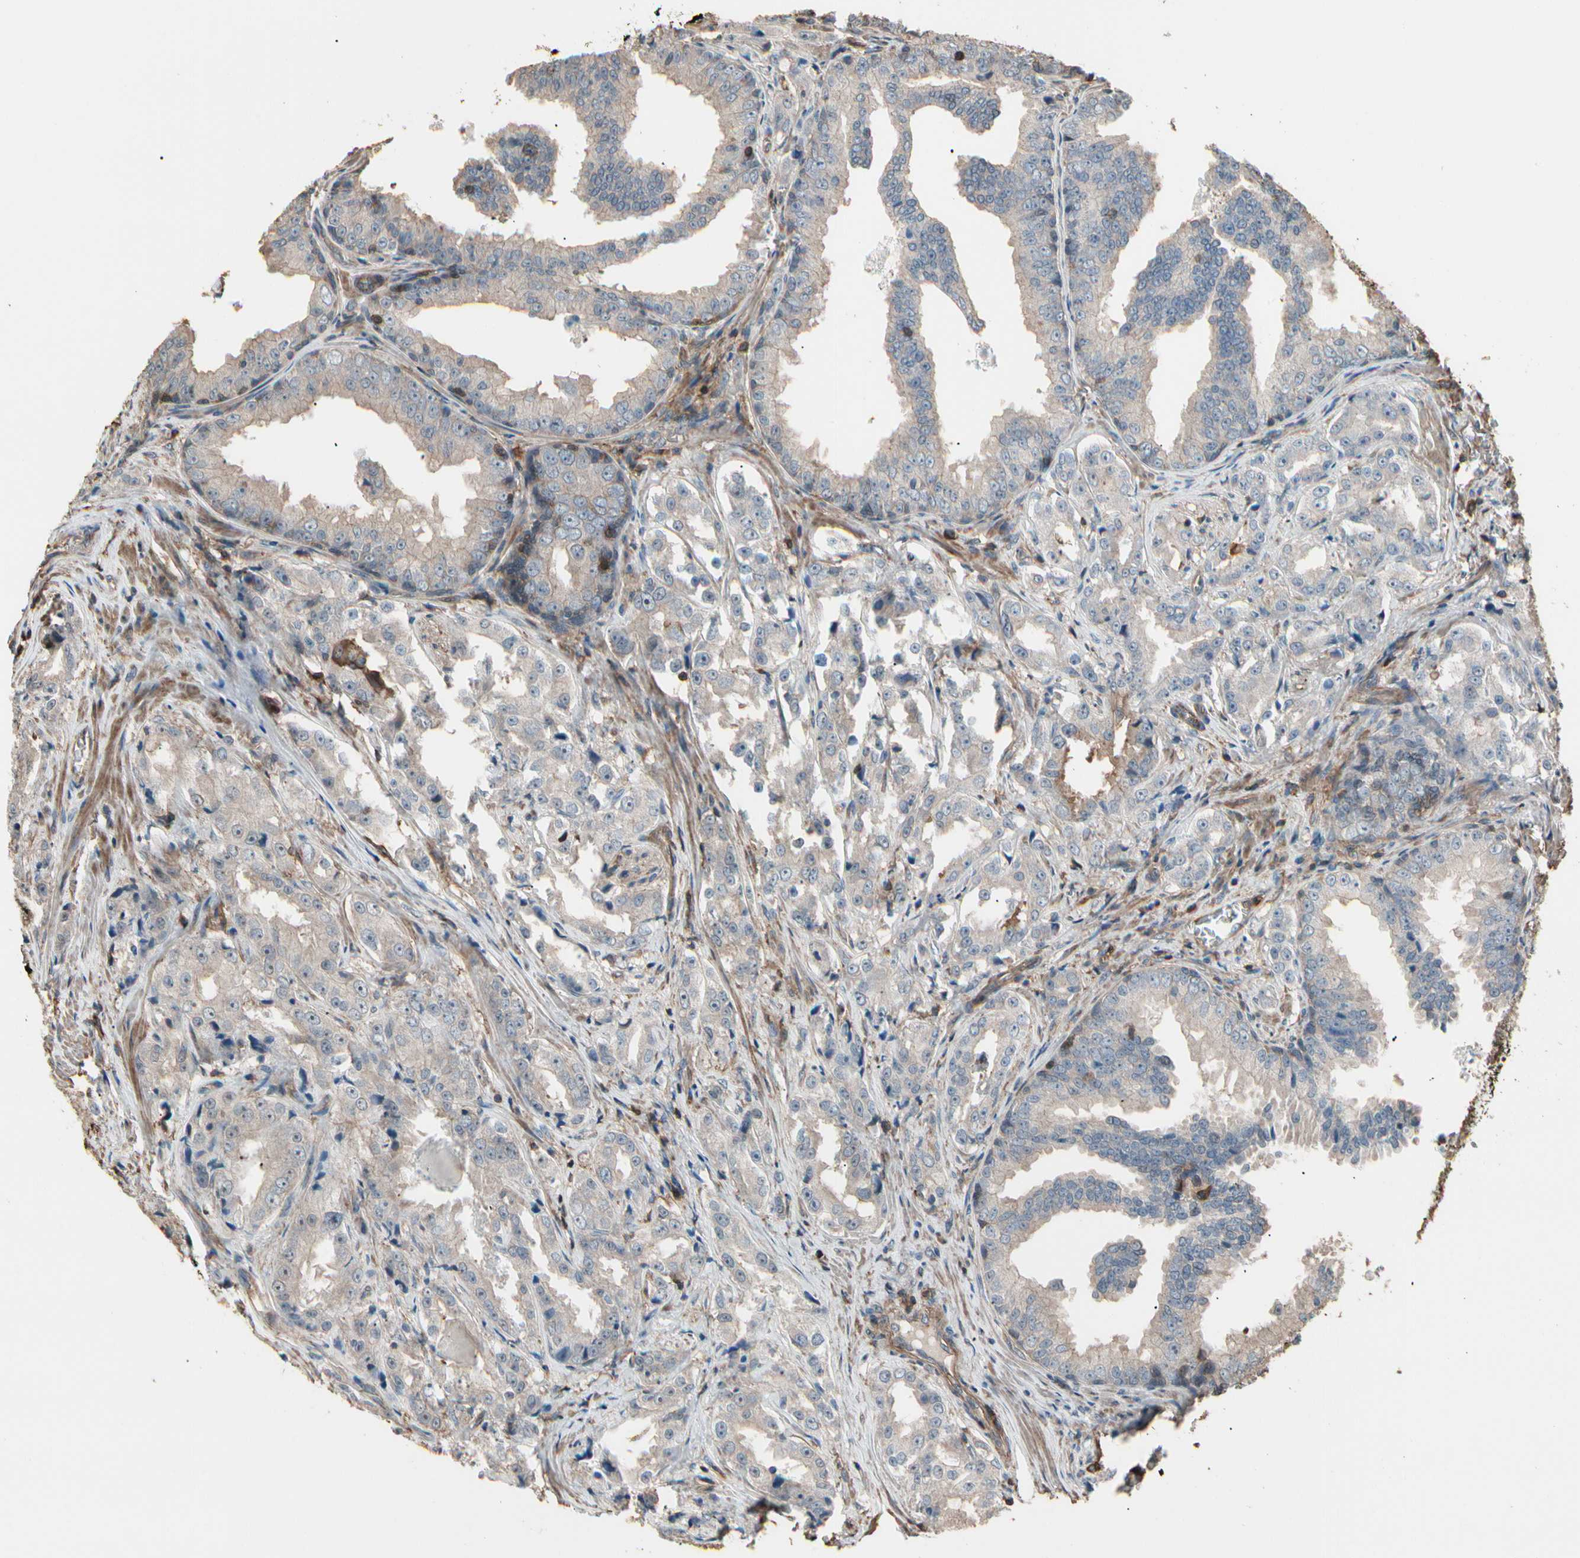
{"staining": {"intensity": "weak", "quantity": "25%-75%", "location": "cytoplasmic/membranous"}, "tissue": "prostate cancer", "cell_type": "Tumor cells", "image_type": "cancer", "snomed": [{"axis": "morphology", "description": "Adenocarcinoma, High grade"}, {"axis": "topography", "description": "Prostate"}], "caption": "Immunohistochemical staining of prostate adenocarcinoma (high-grade) reveals low levels of weak cytoplasmic/membranous protein positivity in approximately 25%-75% of tumor cells. Using DAB (3,3'-diaminobenzidine) (brown) and hematoxylin (blue) stains, captured at high magnification using brightfield microscopy.", "gene": "MAPK13", "patient": {"sex": "male", "age": 73}}